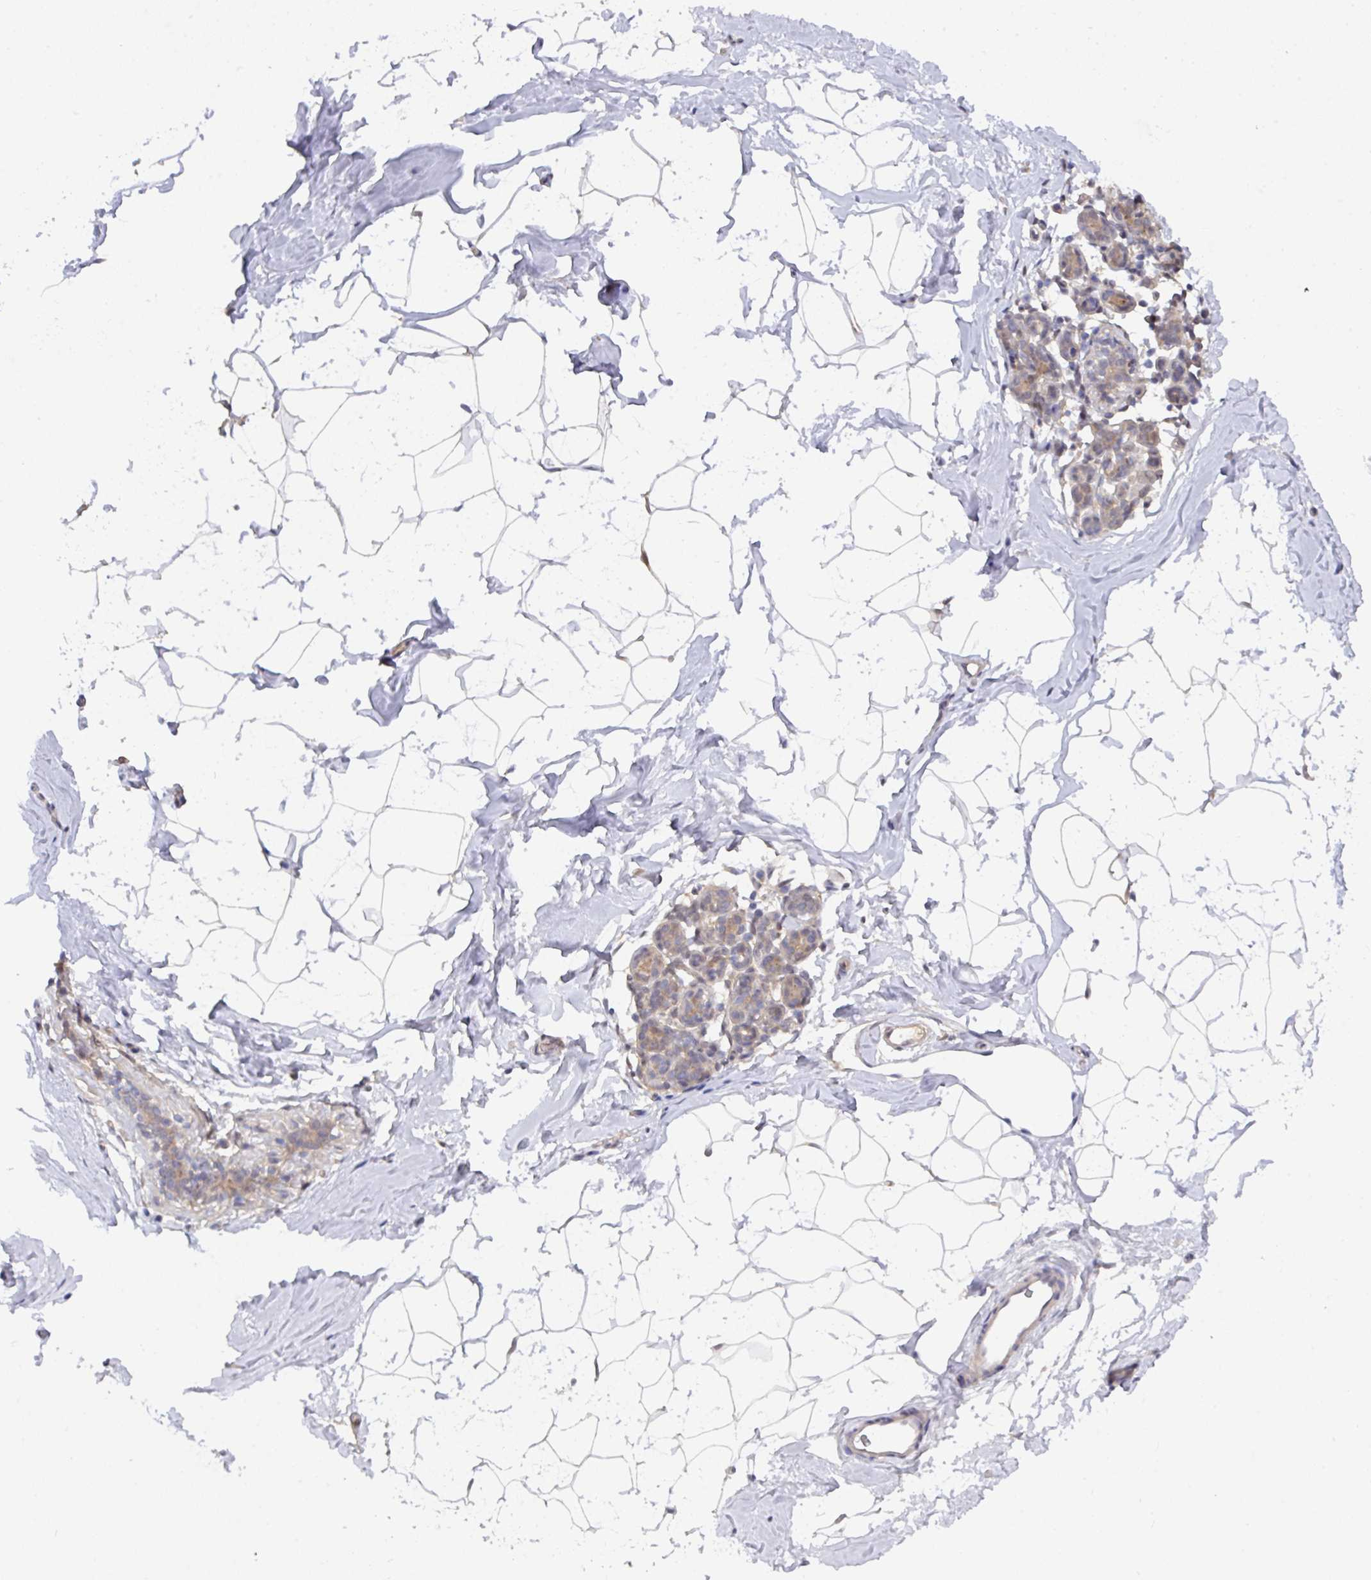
{"staining": {"intensity": "negative", "quantity": "none", "location": "none"}, "tissue": "breast", "cell_type": "Adipocytes", "image_type": "normal", "snomed": [{"axis": "morphology", "description": "Normal tissue, NOS"}, {"axis": "topography", "description": "Breast"}], "caption": "Immunohistochemistry (IHC) micrograph of normal human breast stained for a protein (brown), which shows no expression in adipocytes. (IHC, brightfield microscopy, high magnification).", "gene": "L3HYPDH", "patient": {"sex": "female", "age": 32}}